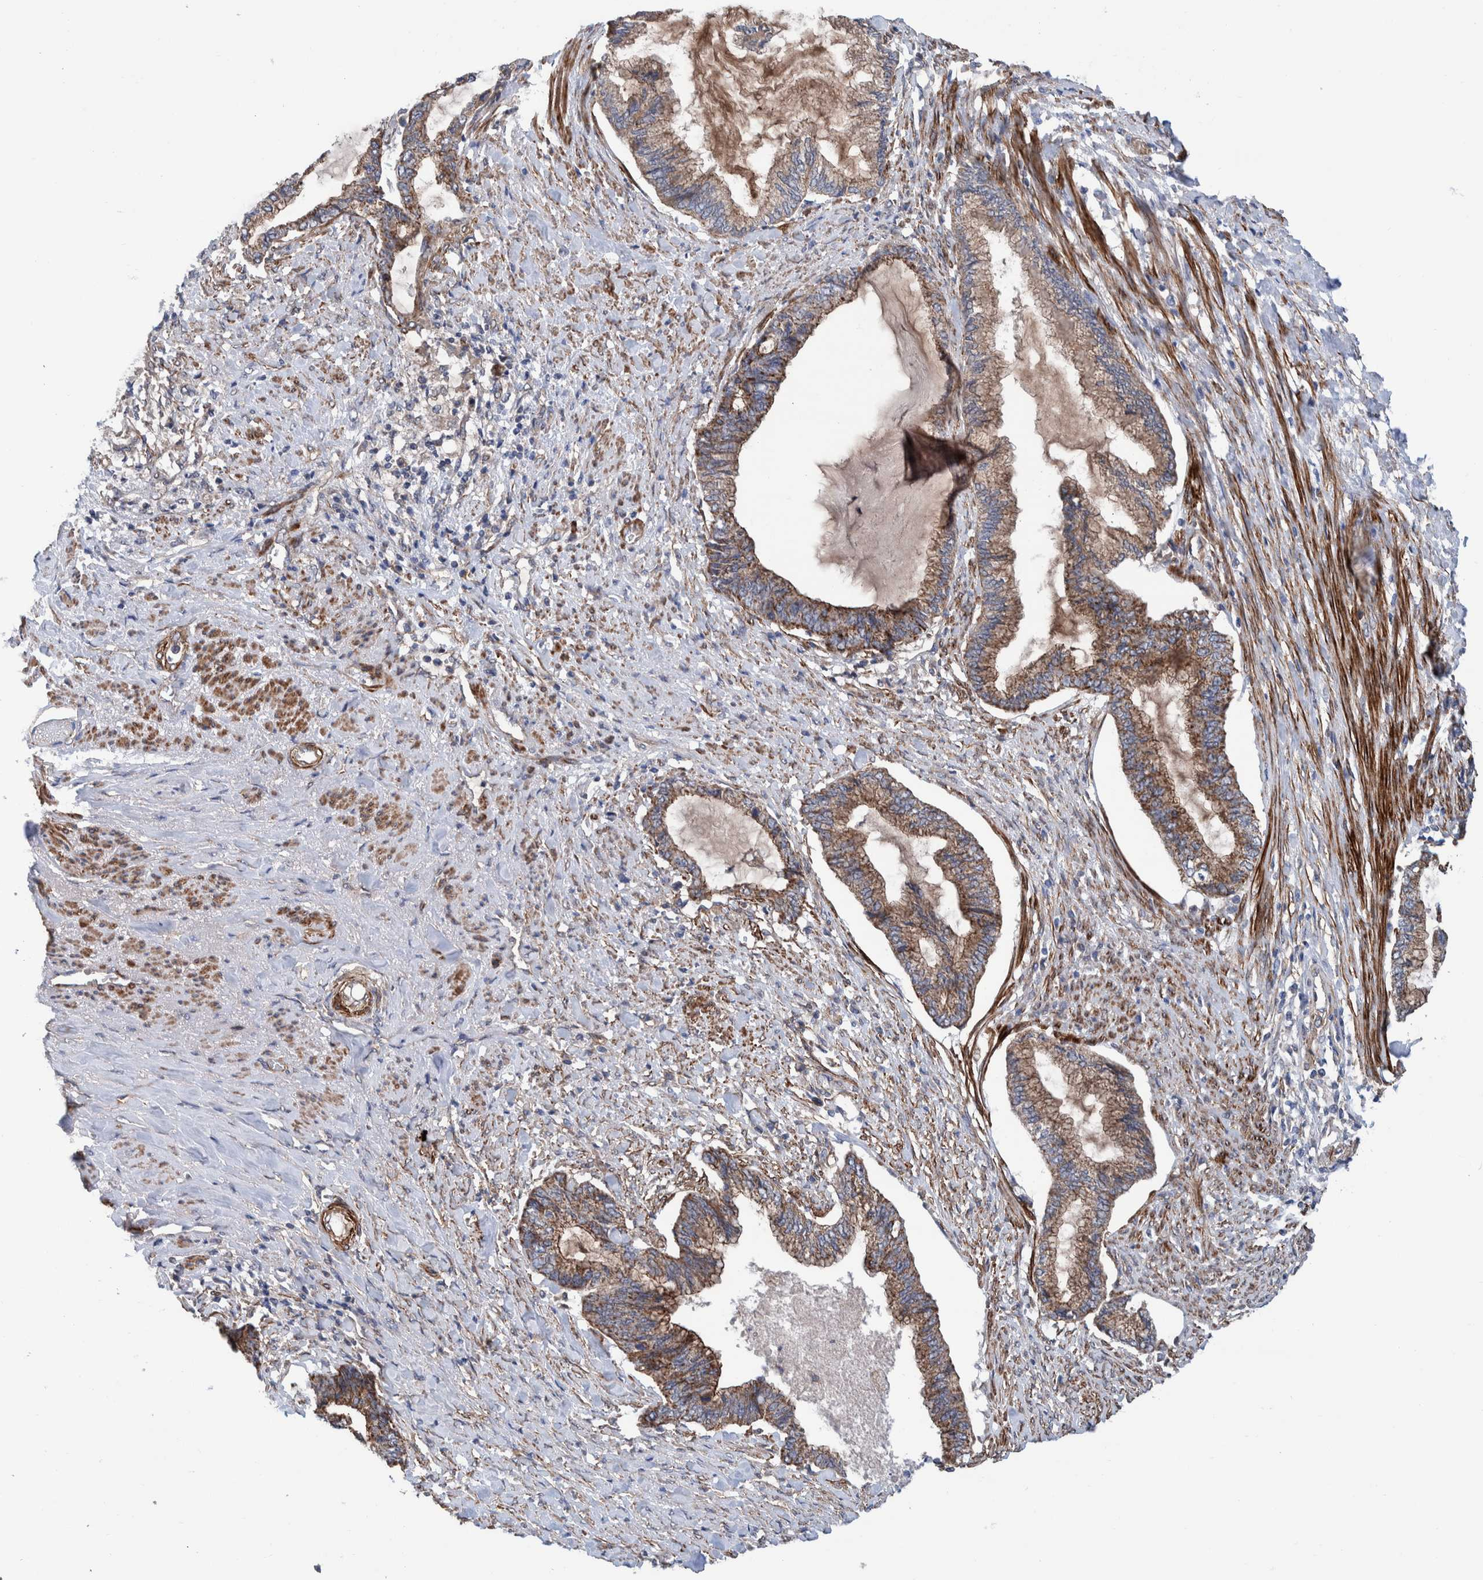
{"staining": {"intensity": "moderate", "quantity": ">75%", "location": "cytoplasmic/membranous"}, "tissue": "endometrial cancer", "cell_type": "Tumor cells", "image_type": "cancer", "snomed": [{"axis": "morphology", "description": "Adenocarcinoma, NOS"}, {"axis": "topography", "description": "Endometrium"}], "caption": "A micrograph of human endometrial cancer stained for a protein displays moderate cytoplasmic/membranous brown staining in tumor cells.", "gene": "SLC25A10", "patient": {"sex": "female", "age": 86}}